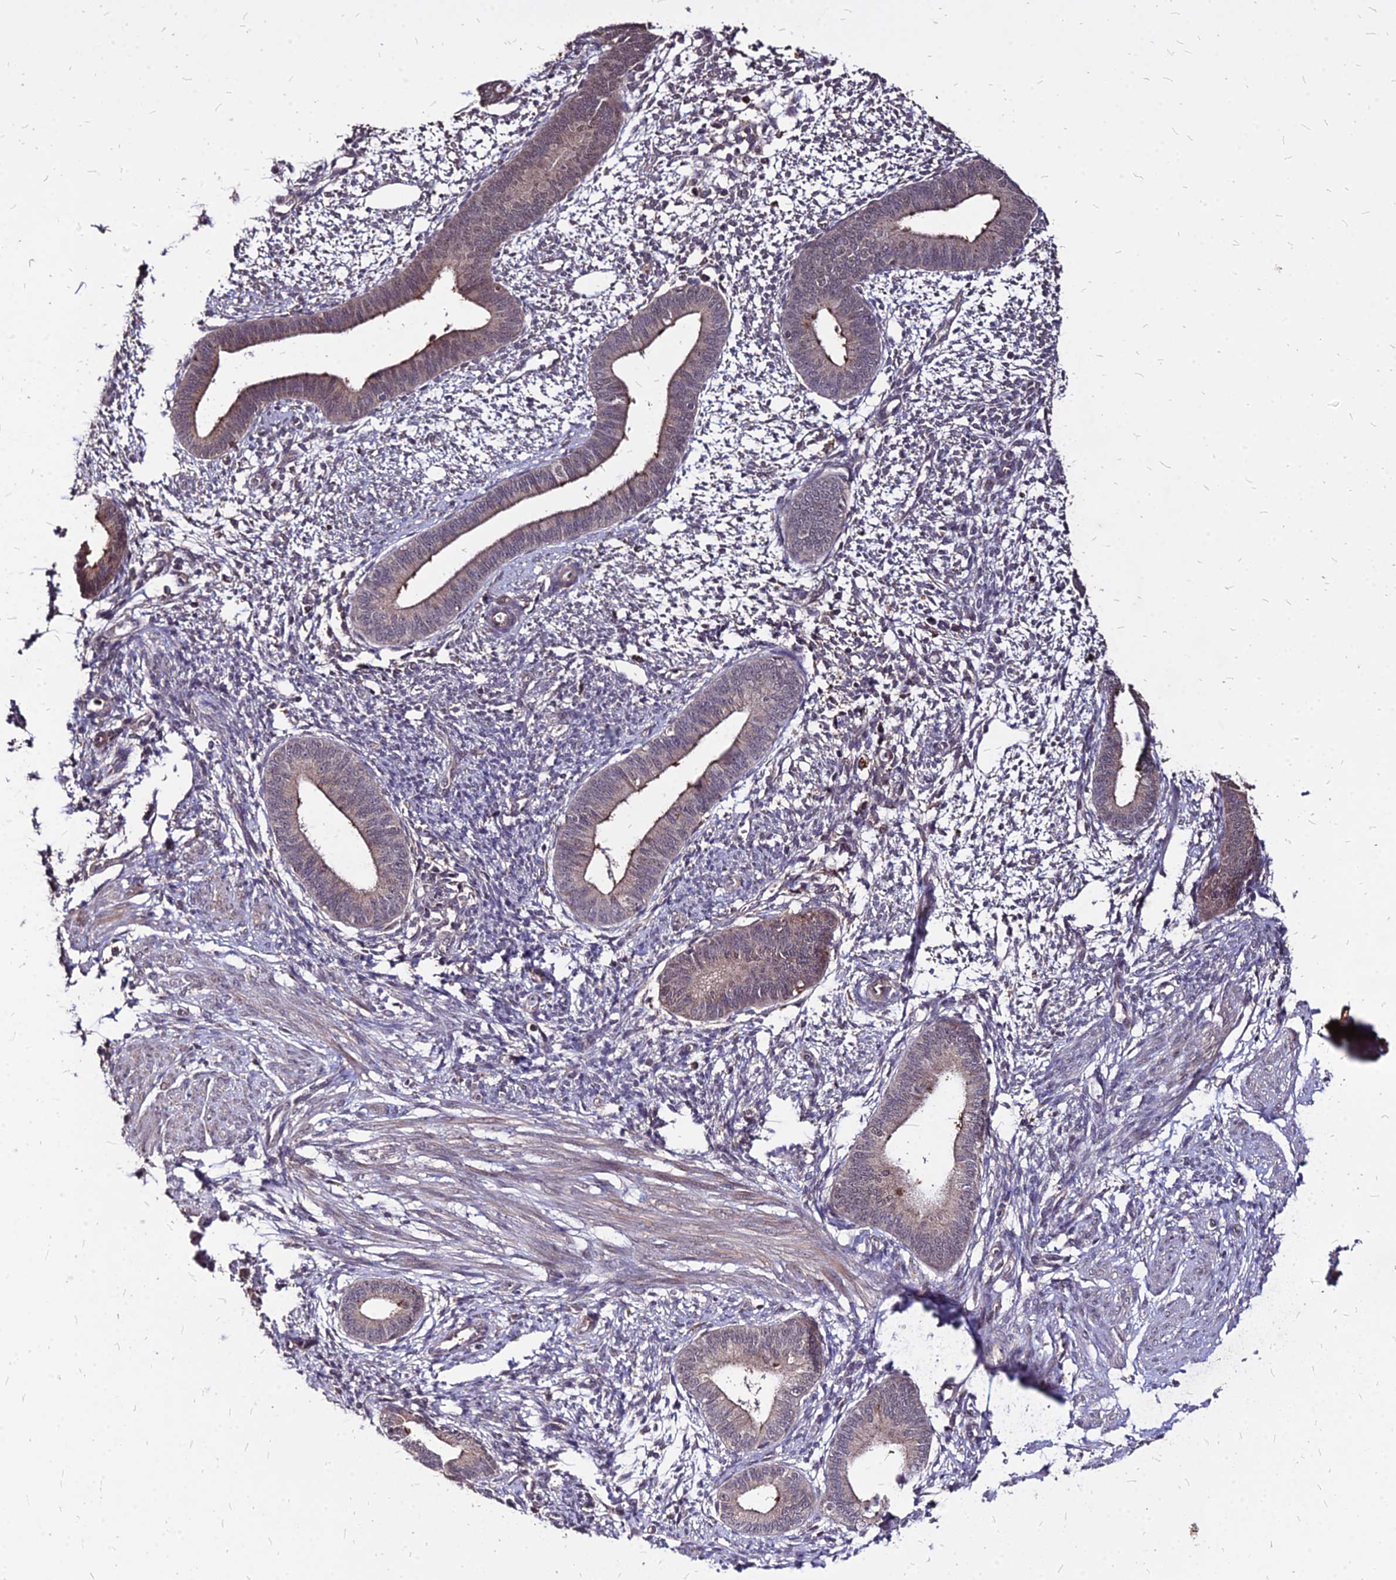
{"staining": {"intensity": "negative", "quantity": "none", "location": "none"}, "tissue": "endometrium", "cell_type": "Cells in endometrial stroma", "image_type": "normal", "snomed": [{"axis": "morphology", "description": "Normal tissue, NOS"}, {"axis": "topography", "description": "Endometrium"}], "caption": "Immunohistochemistry (IHC) micrograph of unremarkable human endometrium stained for a protein (brown), which reveals no expression in cells in endometrial stroma.", "gene": "APBA3", "patient": {"sex": "female", "age": 46}}